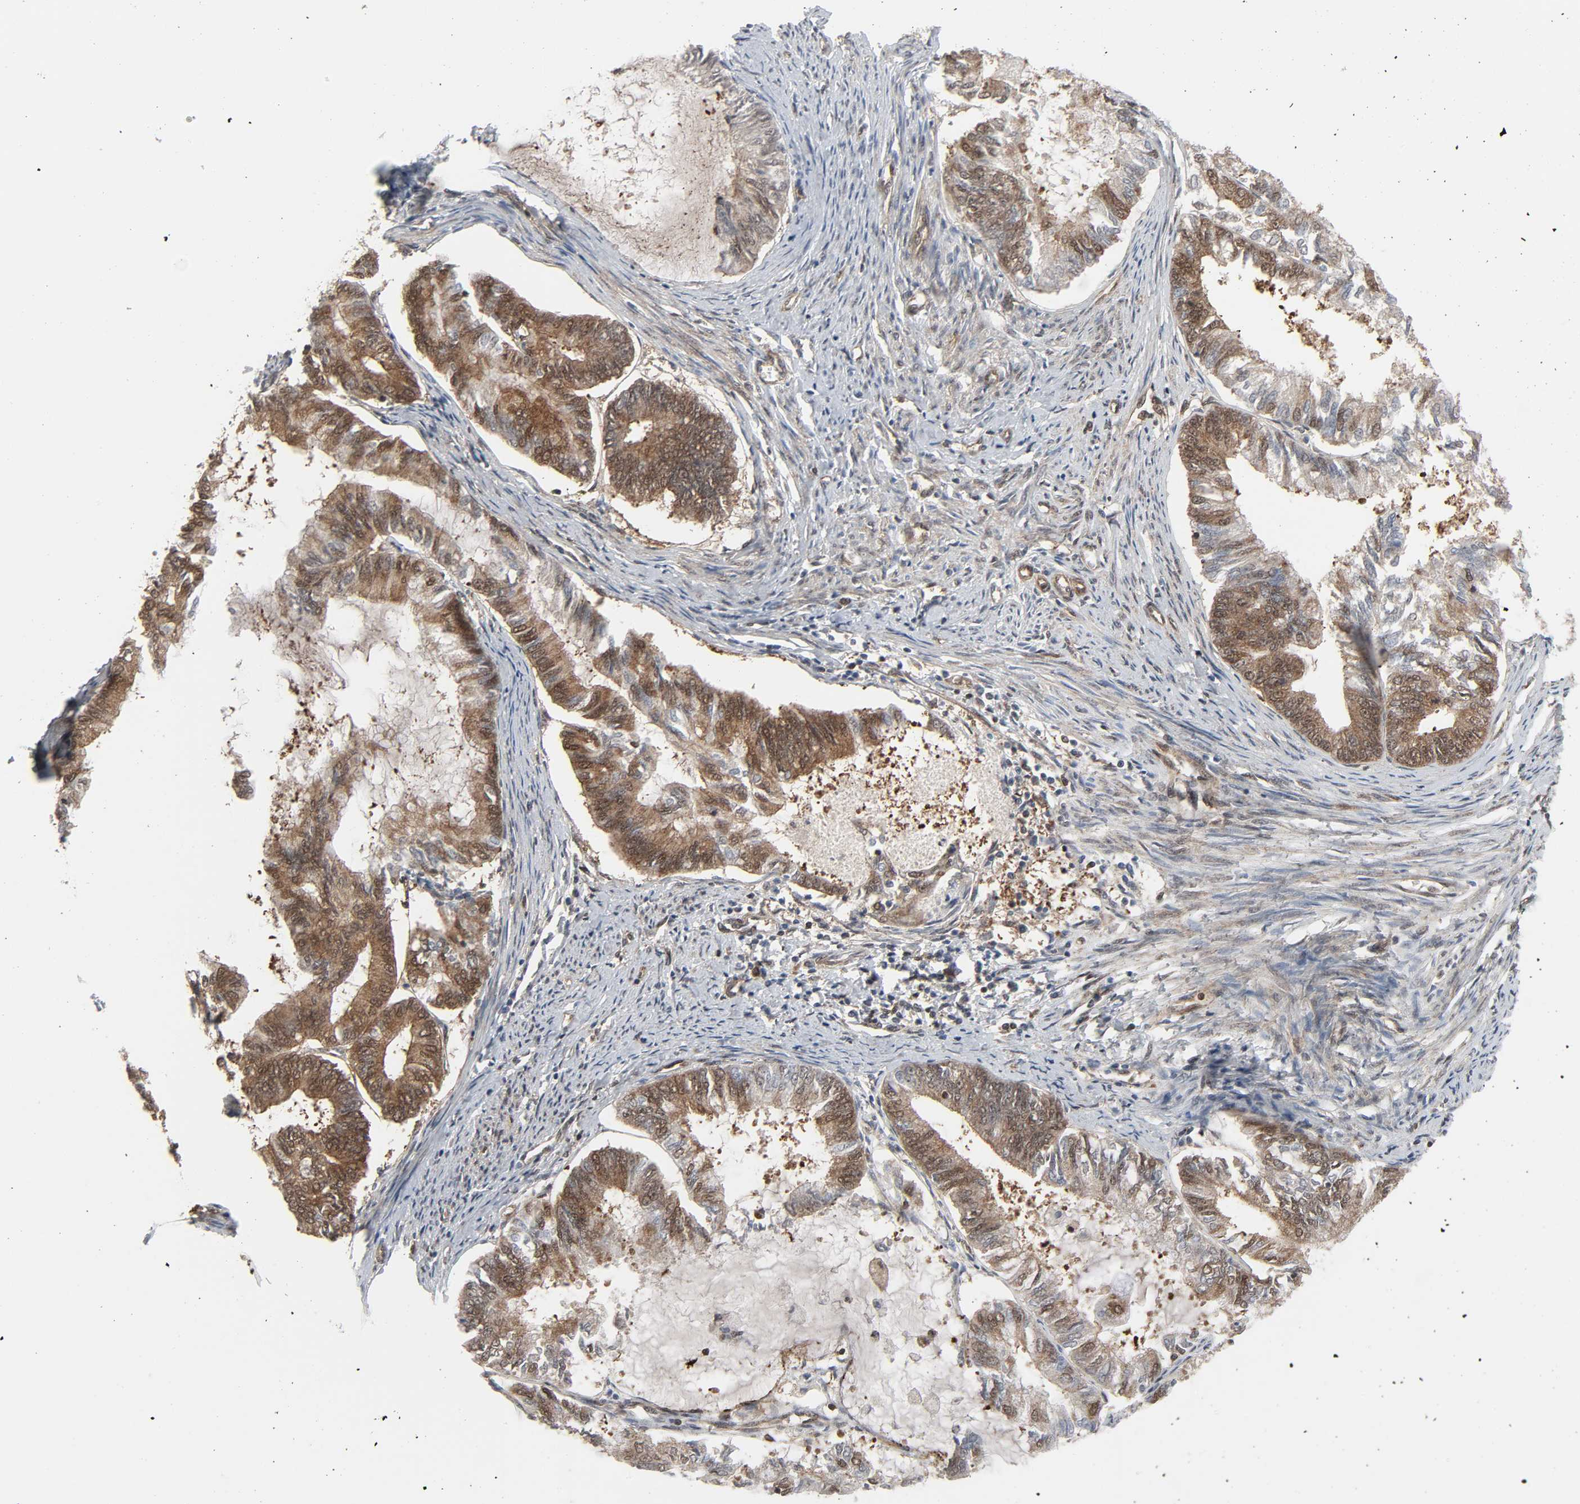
{"staining": {"intensity": "moderate", "quantity": ">75%", "location": "cytoplasmic/membranous,nuclear"}, "tissue": "endometrial cancer", "cell_type": "Tumor cells", "image_type": "cancer", "snomed": [{"axis": "morphology", "description": "Adenocarcinoma, NOS"}, {"axis": "topography", "description": "Endometrium"}], "caption": "DAB immunohistochemical staining of human adenocarcinoma (endometrial) demonstrates moderate cytoplasmic/membranous and nuclear protein expression in about >75% of tumor cells.", "gene": "GSK3A", "patient": {"sex": "female", "age": 86}}